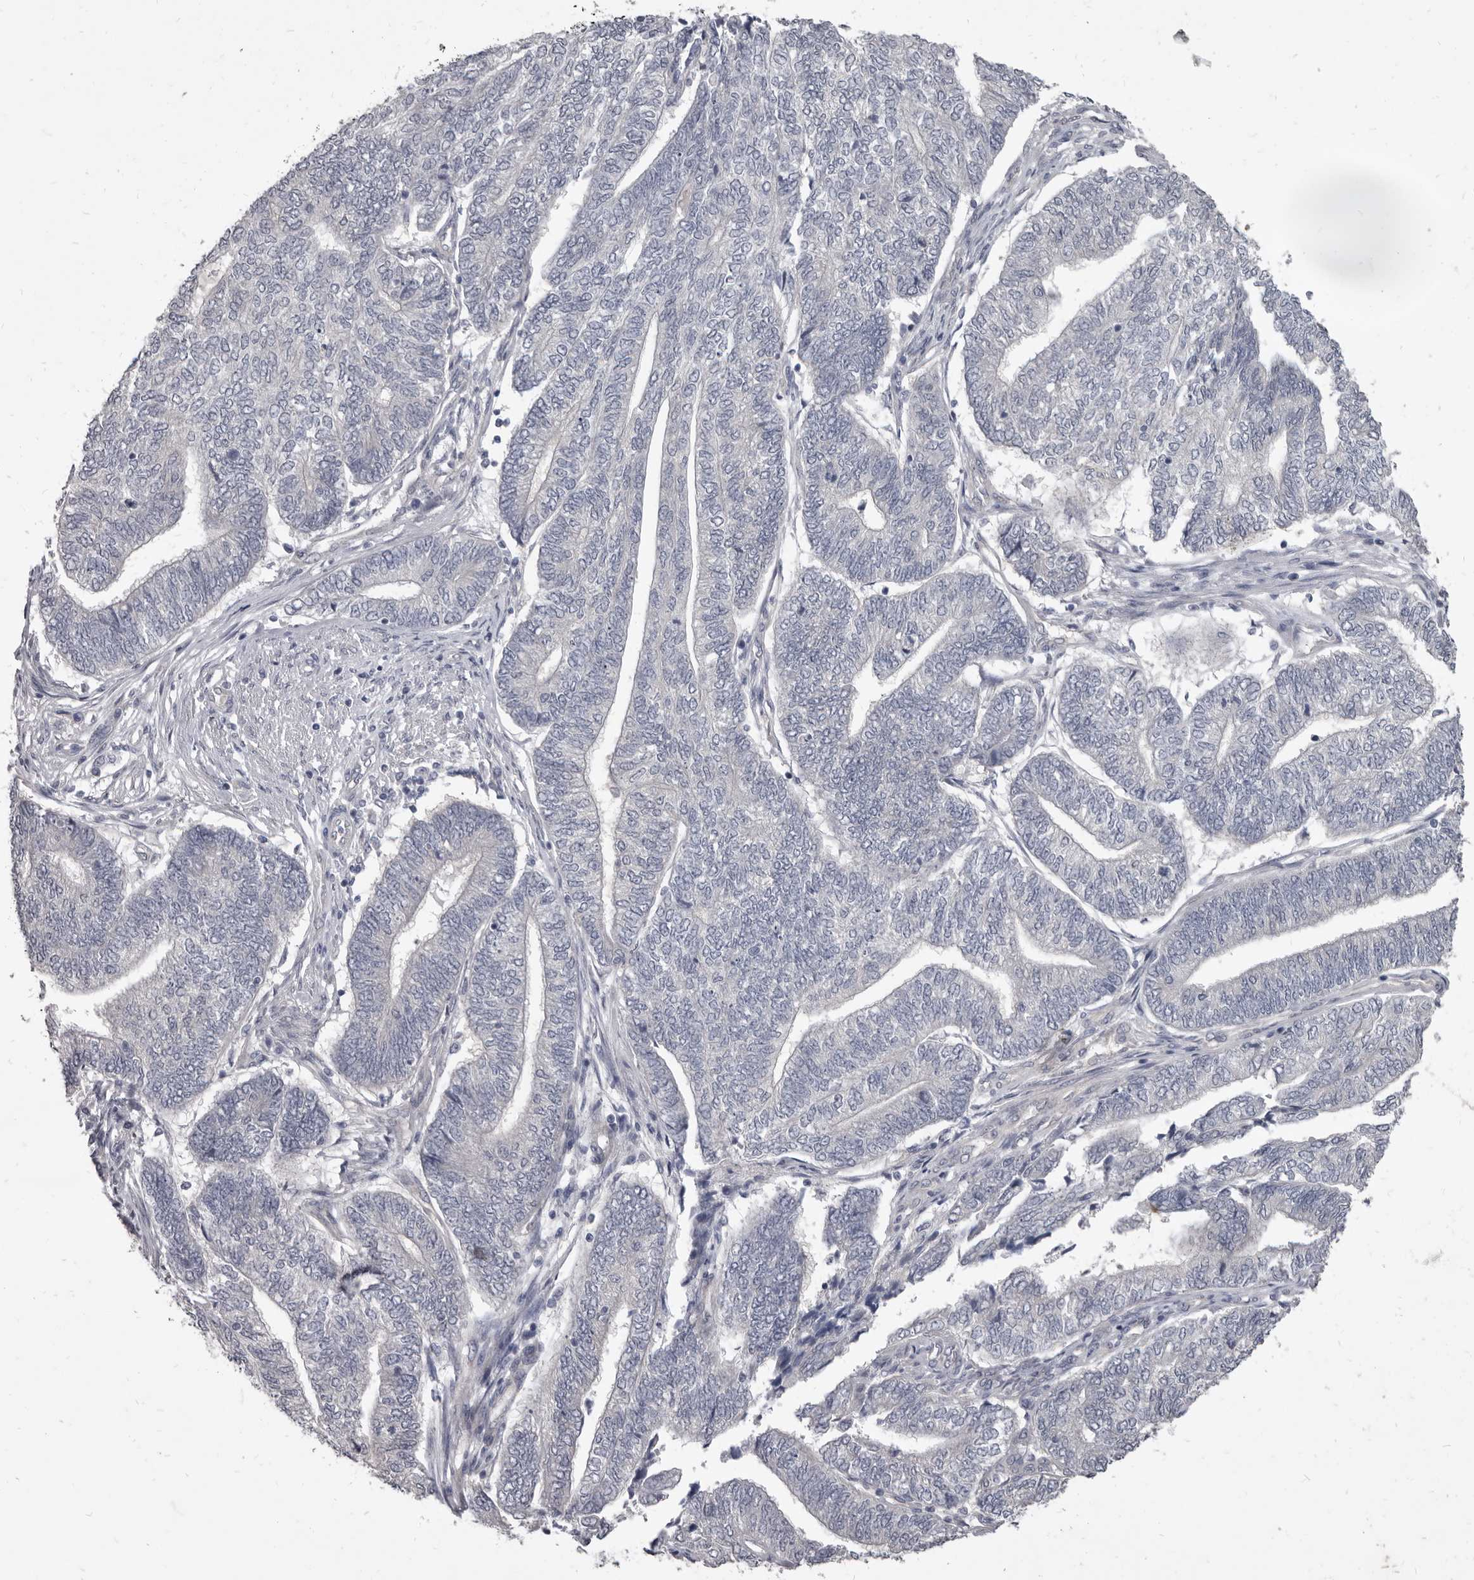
{"staining": {"intensity": "negative", "quantity": "none", "location": "none"}, "tissue": "endometrial cancer", "cell_type": "Tumor cells", "image_type": "cancer", "snomed": [{"axis": "morphology", "description": "Adenocarcinoma, NOS"}, {"axis": "topography", "description": "Uterus"}, {"axis": "topography", "description": "Endometrium"}], "caption": "High magnification brightfield microscopy of endometrial adenocarcinoma stained with DAB (brown) and counterstained with hematoxylin (blue): tumor cells show no significant expression. (DAB (3,3'-diaminobenzidine) immunohistochemistry with hematoxylin counter stain).", "gene": "GSK3B", "patient": {"sex": "female", "age": 70}}